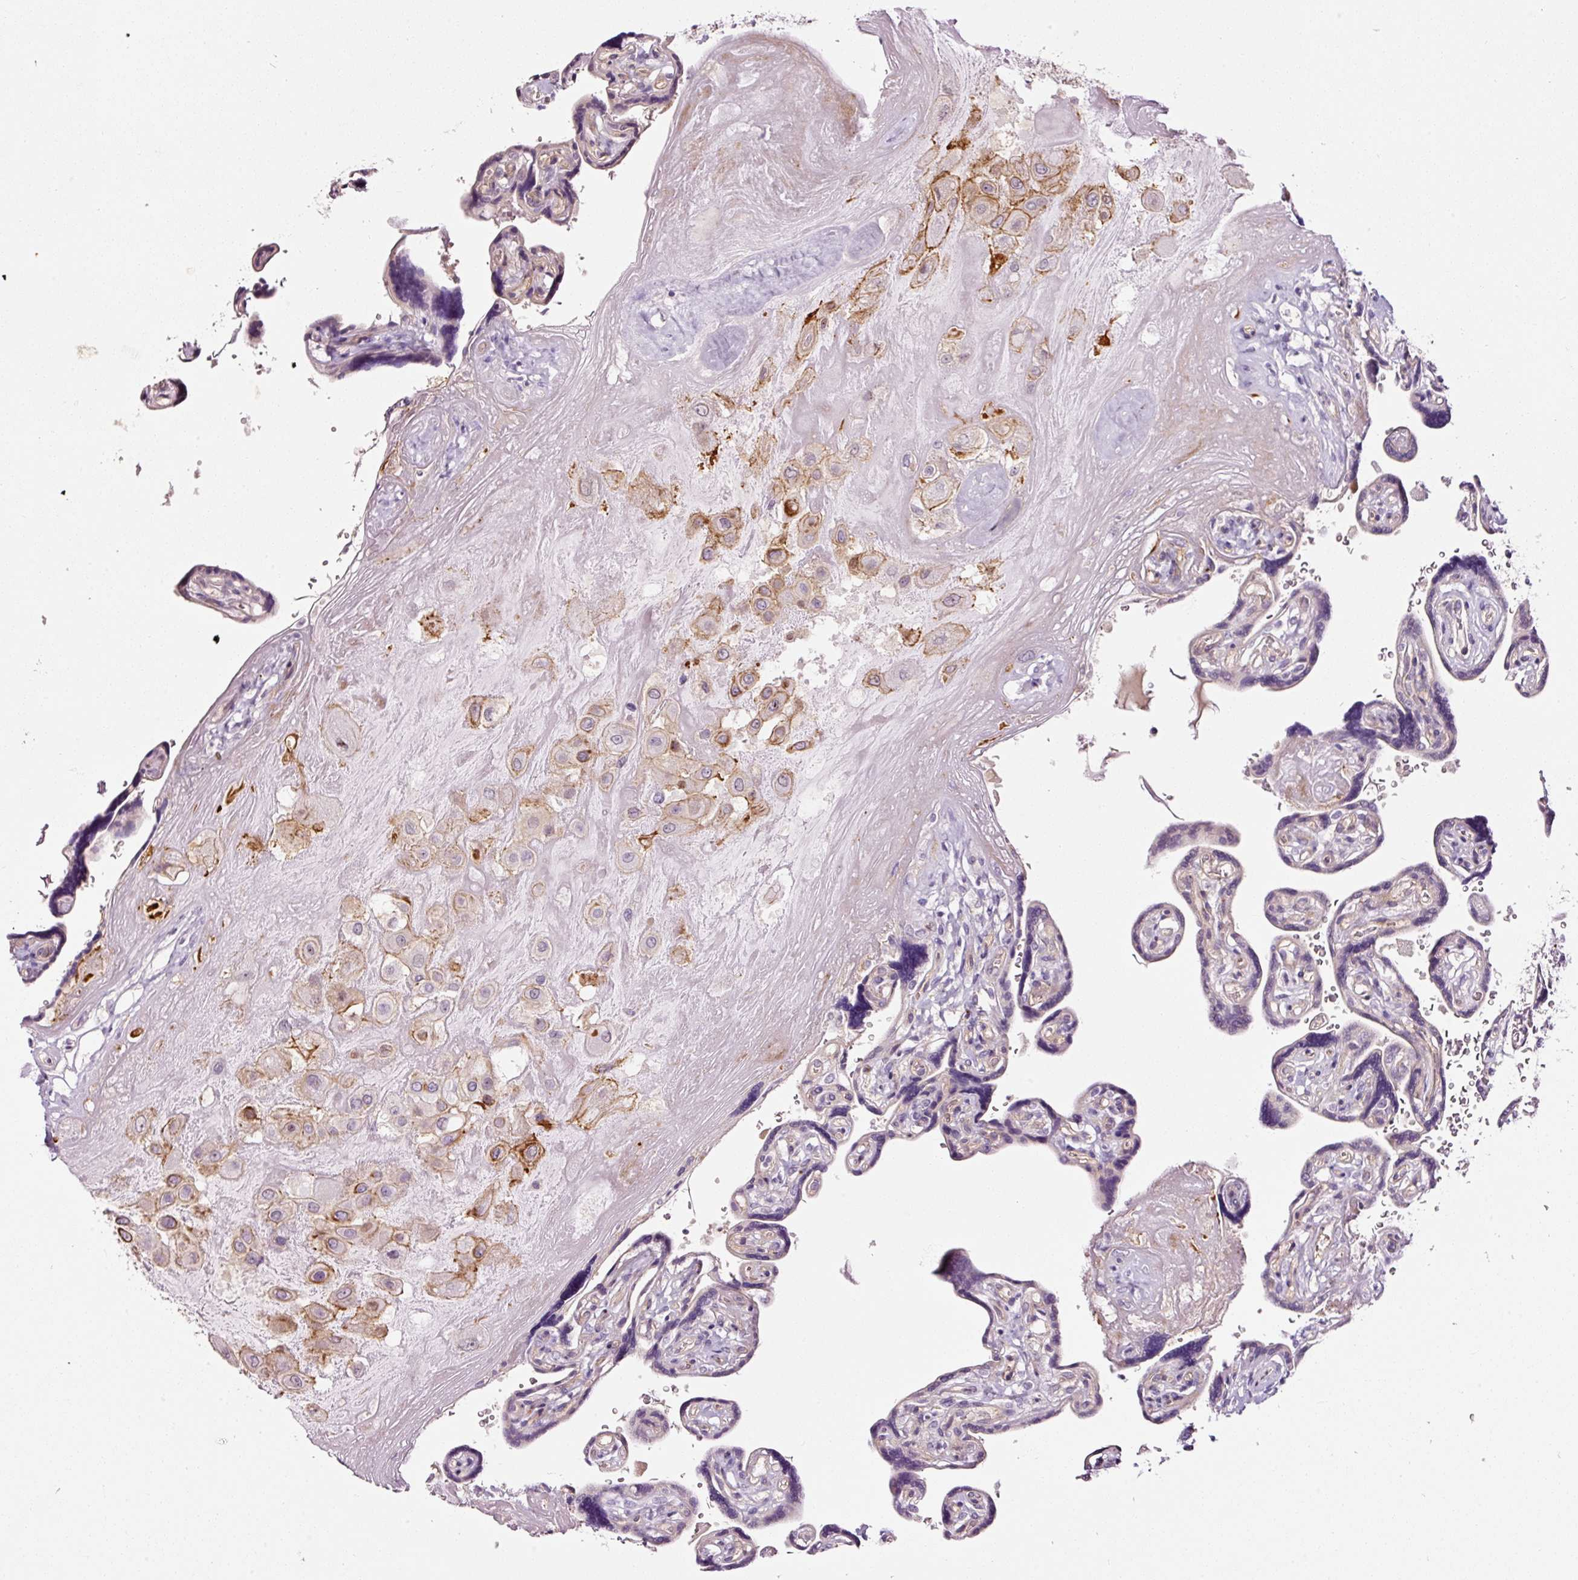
{"staining": {"intensity": "moderate", "quantity": ">75%", "location": "cytoplasmic/membranous"}, "tissue": "placenta", "cell_type": "Decidual cells", "image_type": "normal", "snomed": [{"axis": "morphology", "description": "Normal tissue, NOS"}, {"axis": "topography", "description": "Placenta"}], "caption": "Decidual cells display medium levels of moderate cytoplasmic/membranous expression in about >75% of cells in benign placenta. The staining is performed using DAB (3,3'-diaminobenzidine) brown chromogen to label protein expression. The nuclei are counter-stained blue using hematoxylin.", "gene": "ABCB4", "patient": {"sex": "female", "age": 32}}